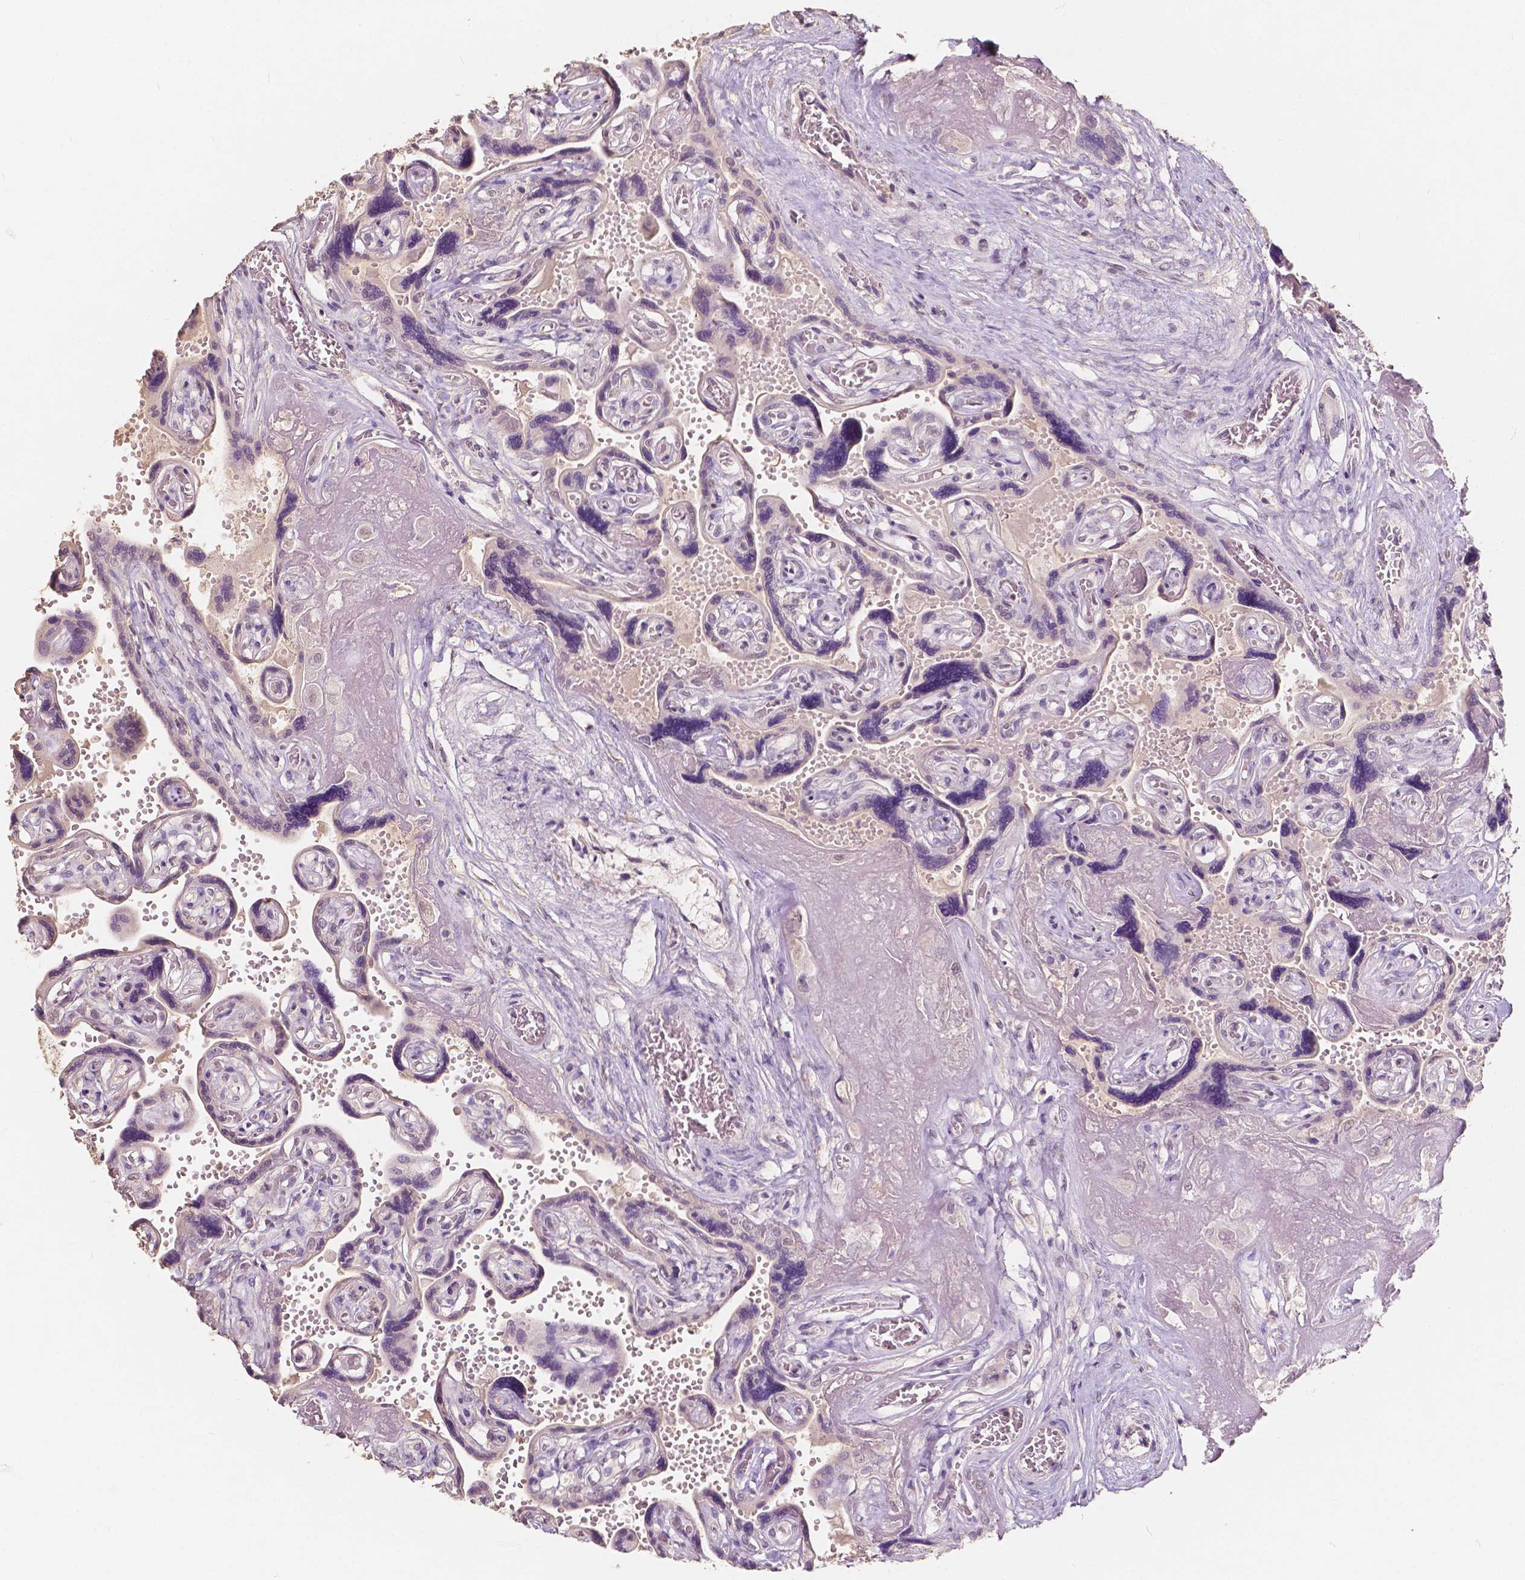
{"staining": {"intensity": "weak", "quantity": "25%-75%", "location": "nuclear"}, "tissue": "placenta", "cell_type": "Decidual cells", "image_type": "normal", "snomed": [{"axis": "morphology", "description": "Normal tissue, NOS"}, {"axis": "topography", "description": "Placenta"}], "caption": "High-power microscopy captured an IHC photomicrograph of normal placenta, revealing weak nuclear expression in approximately 25%-75% of decidual cells.", "gene": "SOX15", "patient": {"sex": "female", "age": 32}}